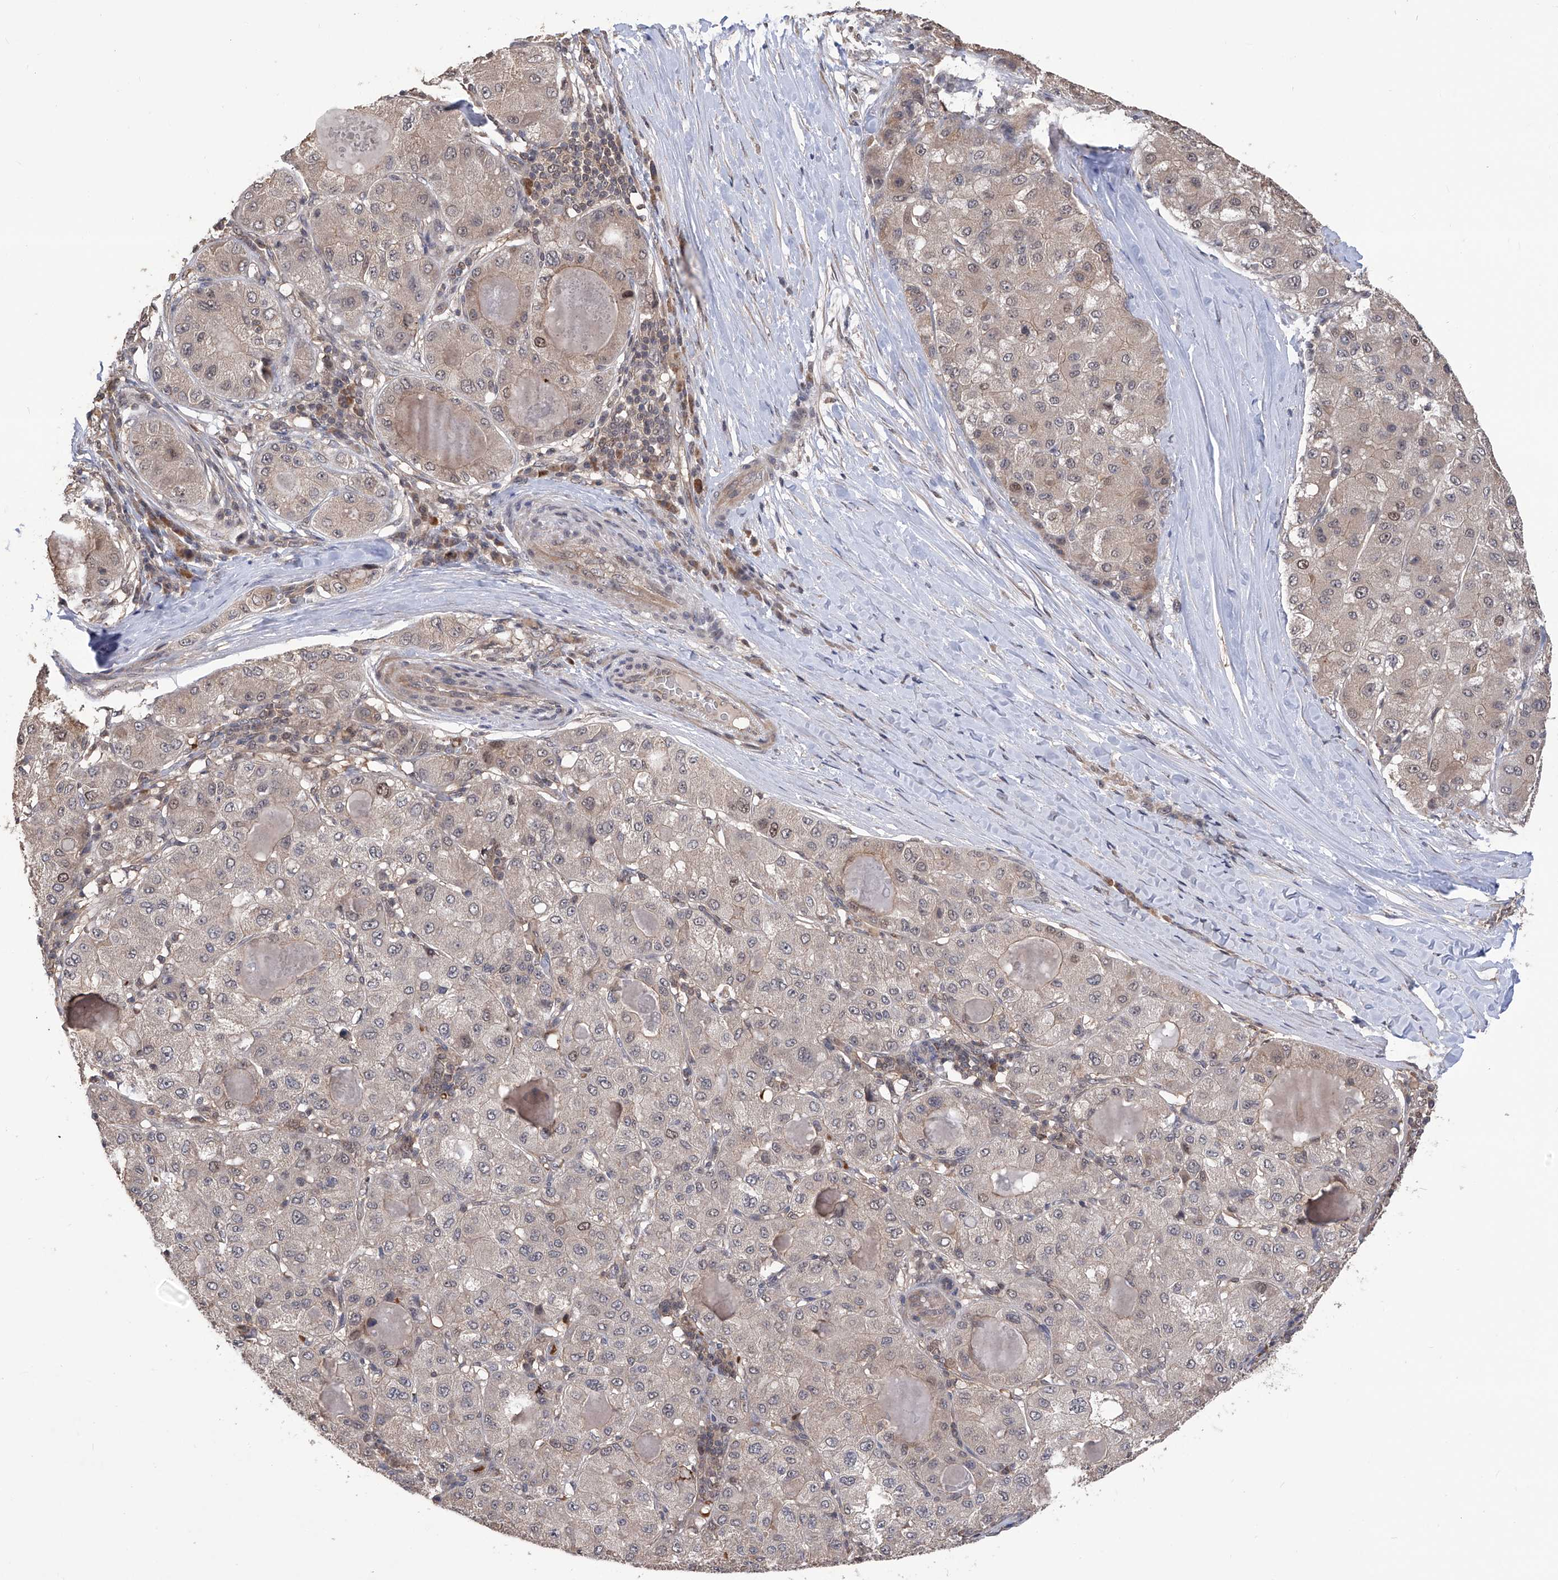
{"staining": {"intensity": "moderate", "quantity": "<25%", "location": "cytoplasmic/membranous"}, "tissue": "liver cancer", "cell_type": "Tumor cells", "image_type": "cancer", "snomed": [{"axis": "morphology", "description": "Carcinoma, Hepatocellular, NOS"}, {"axis": "topography", "description": "Liver"}], "caption": "Immunohistochemistry (IHC) photomicrograph of neoplastic tissue: human liver hepatocellular carcinoma stained using IHC exhibits low levels of moderate protein expression localized specifically in the cytoplasmic/membranous of tumor cells, appearing as a cytoplasmic/membranous brown color.", "gene": "LYSMD4", "patient": {"sex": "male", "age": 80}}